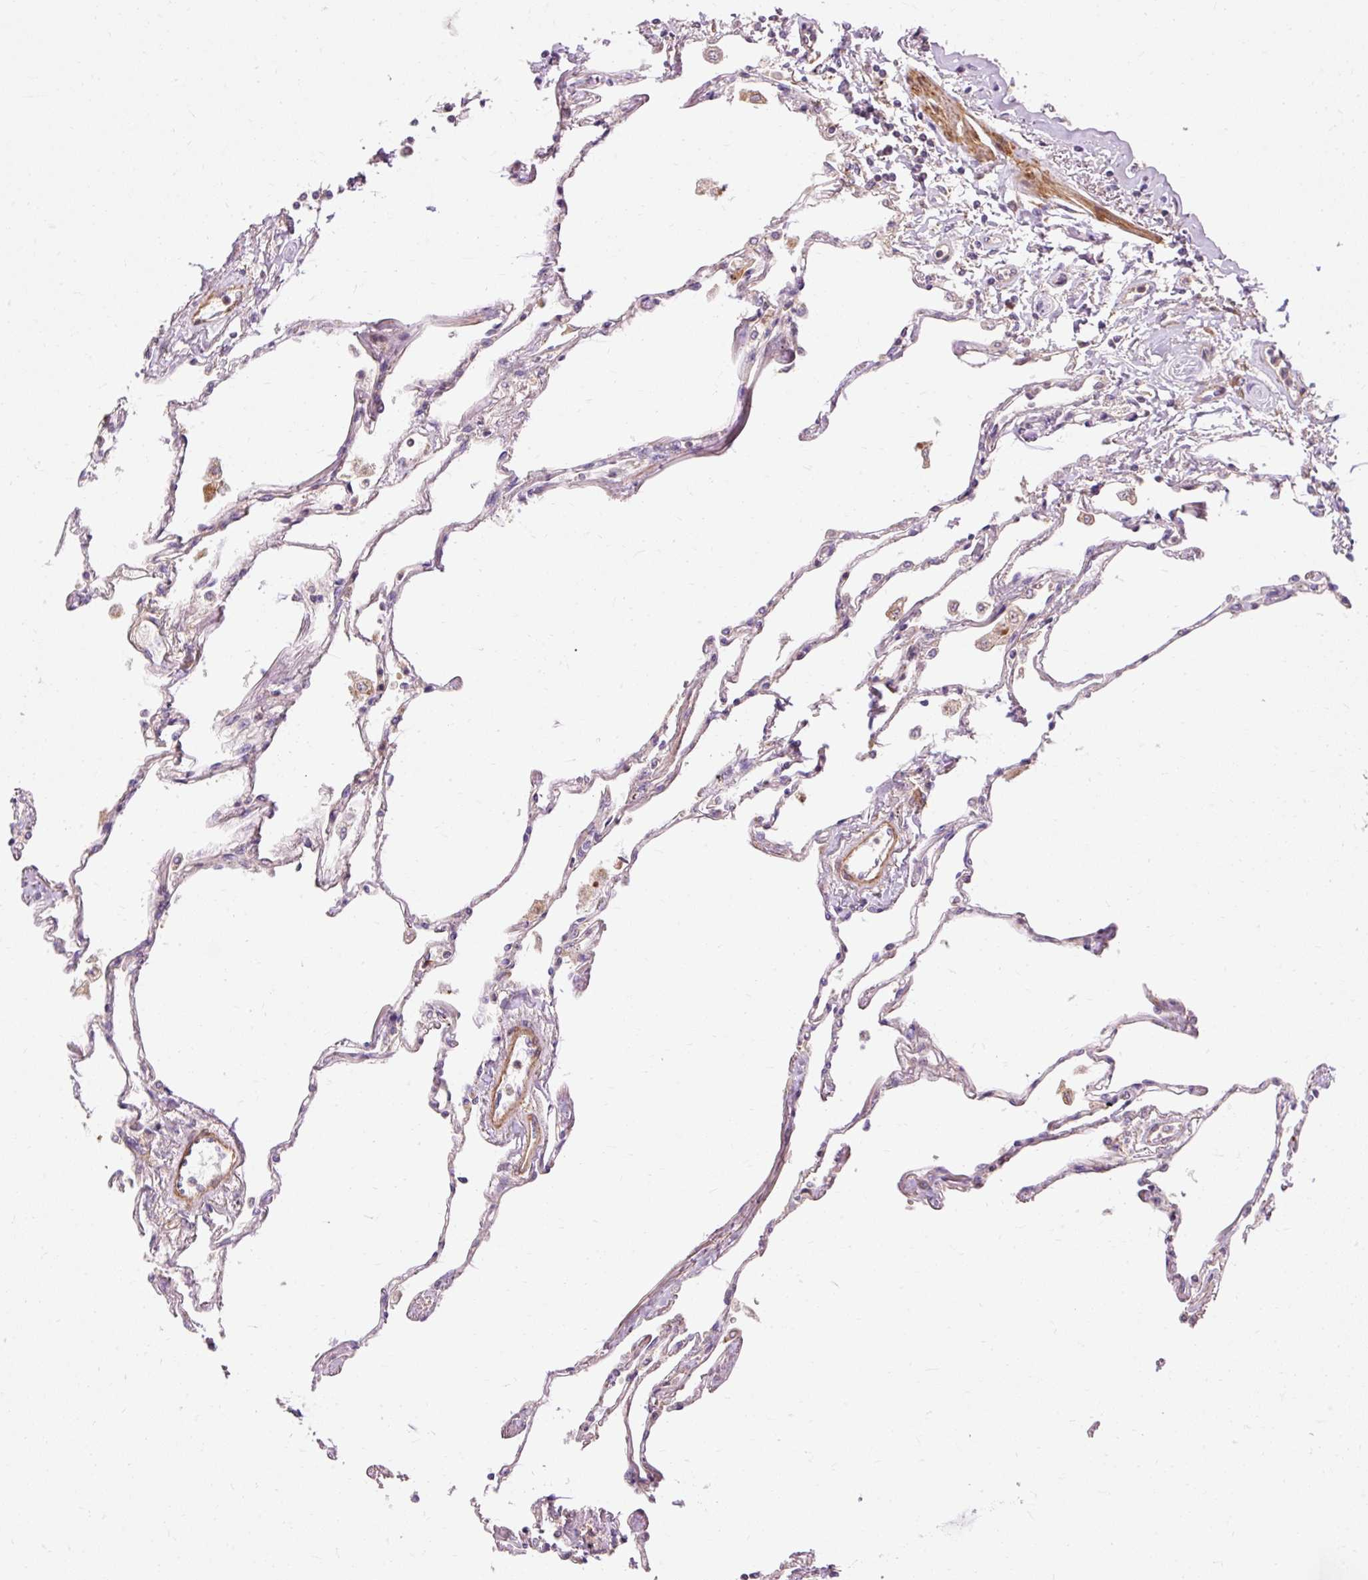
{"staining": {"intensity": "weak", "quantity": "25%-75%", "location": "cytoplasmic/membranous"}, "tissue": "lung", "cell_type": "Alveolar cells", "image_type": "normal", "snomed": [{"axis": "morphology", "description": "Normal tissue, NOS"}, {"axis": "topography", "description": "Lung"}], "caption": "Lung was stained to show a protein in brown. There is low levels of weak cytoplasmic/membranous staining in approximately 25%-75% of alveolar cells. The staining was performed using DAB (3,3'-diaminobenzidine), with brown indicating positive protein expression. Nuclei are stained blue with hematoxylin.", "gene": "RIPOR3", "patient": {"sex": "female", "age": 67}}